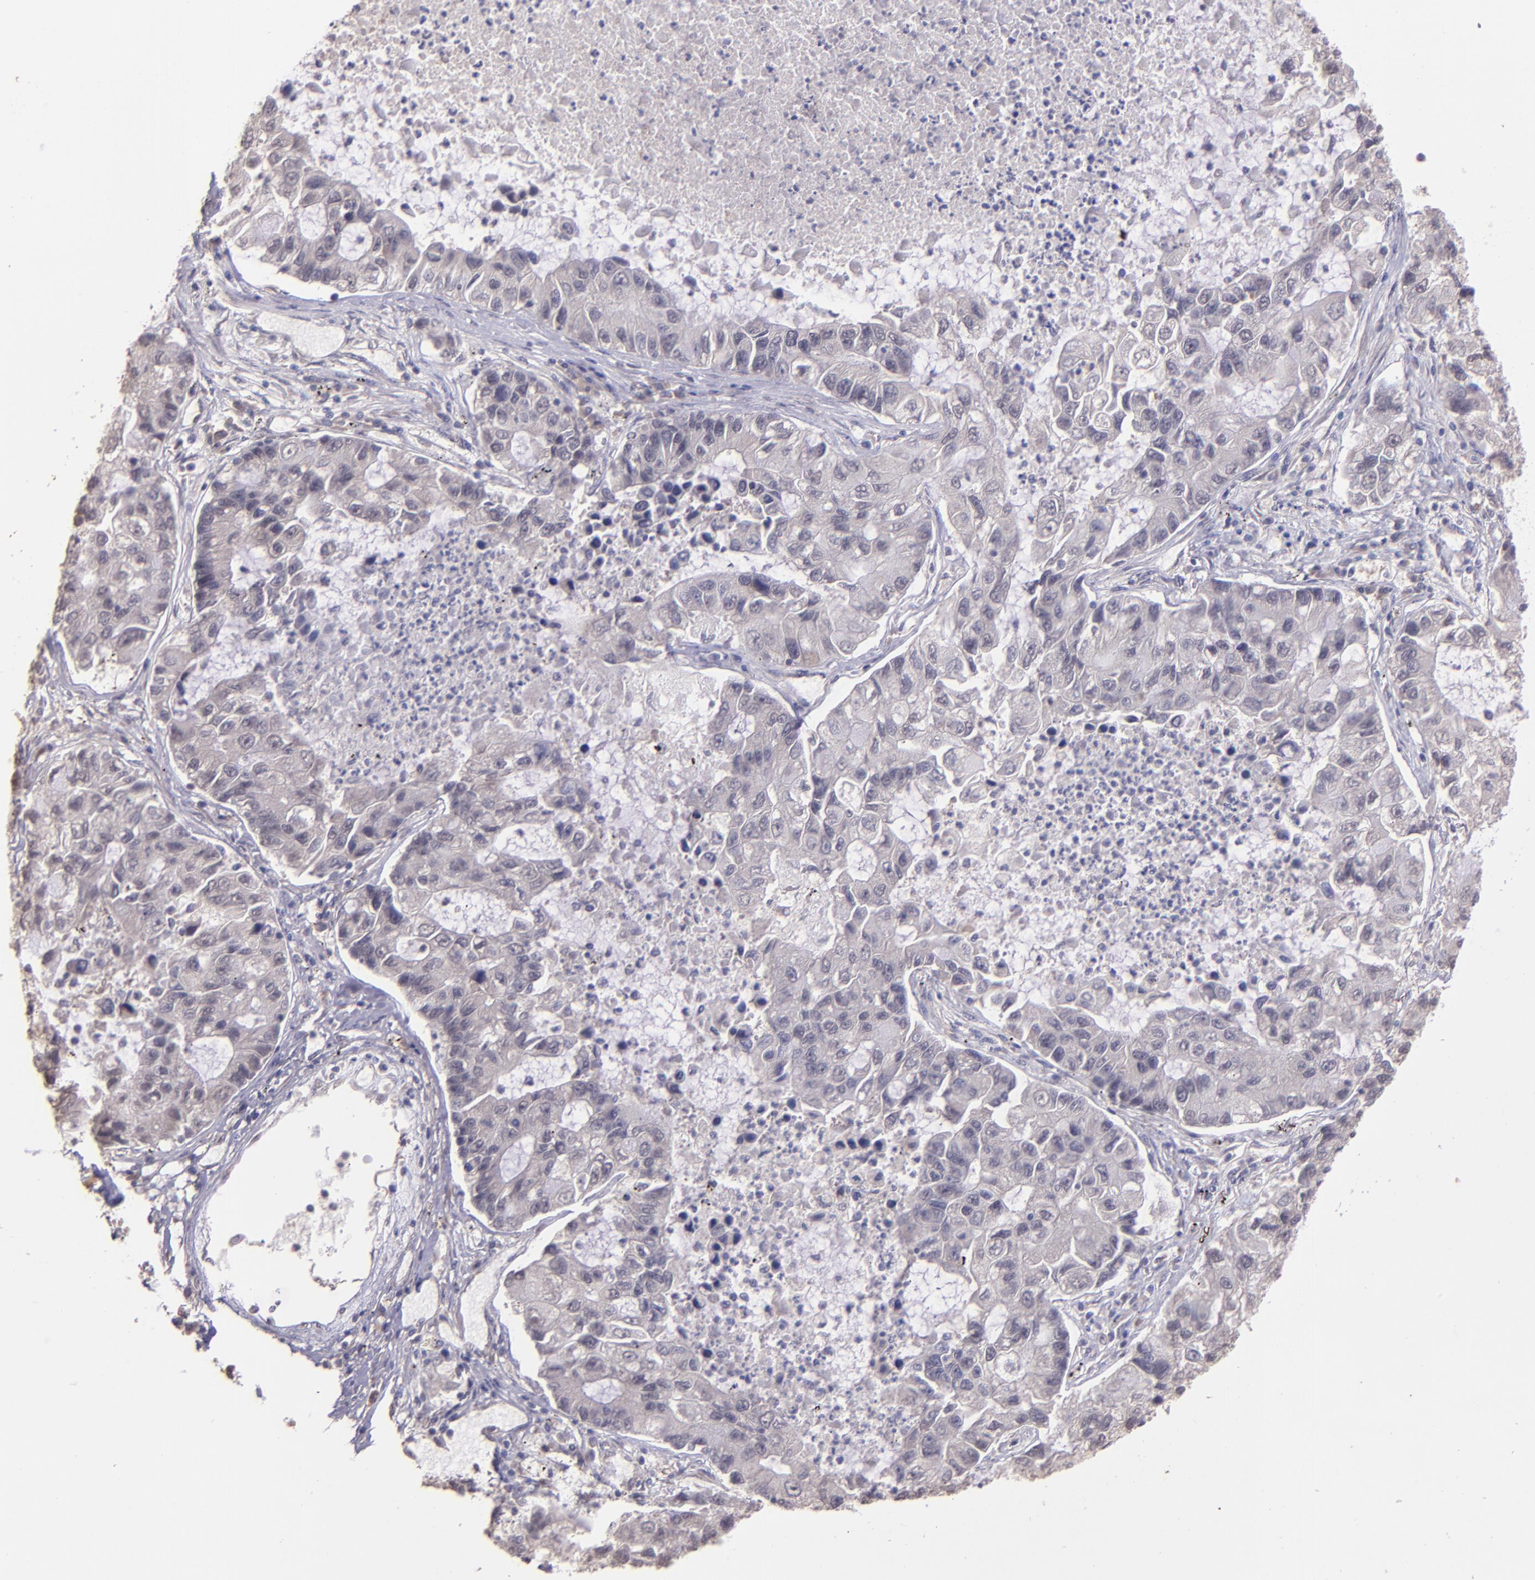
{"staining": {"intensity": "negative", "quantity": "none", "location": "none"}, "tissue": "lung cancer", "cell_type": "Tumor cells", "image_type": "cancer", "snomed": [{"axis": "morphology", "description": "Adenocarcinoma, NOS"}, {"axis": "topography", "description": "Lung"}], "caption": "Tumor cells show no significant staining in lung cancer (adenocarcinoma).", "gene": "TAF7L", "patient": {"sex": "female", "age": 51}}